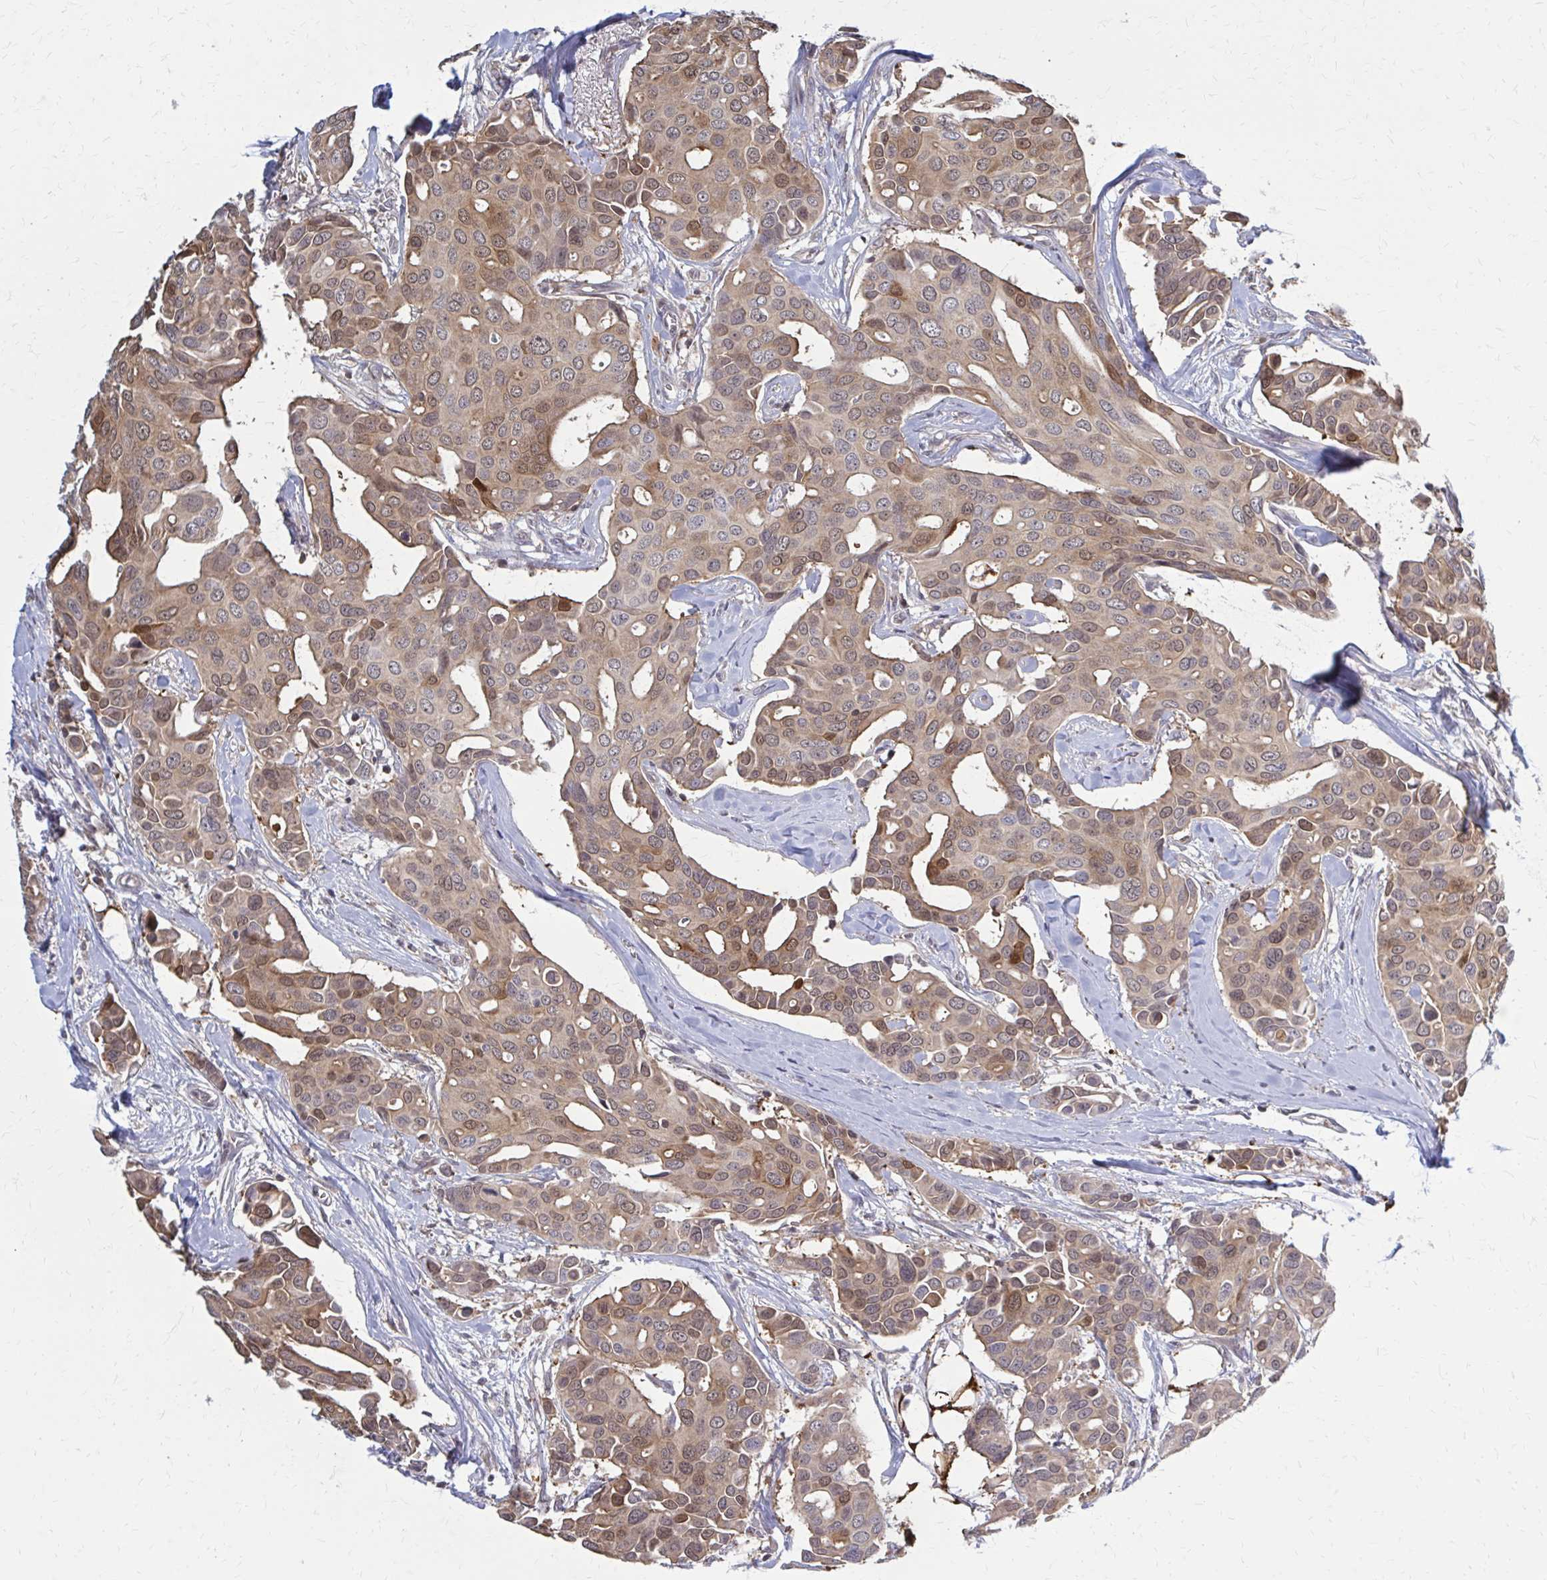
{"staining": {"intensity": "moderate", "quantity": ">75%", "location": "cytoplasmic/membranous"}, "tissue": "breast cancer", "cell_type": "Tumor cells", "image_type": "cancer", "snomed": [{"axis": "morphology", "description": "Duct carcinoma"}, {"axis": "topography", "description": "Breast"}], "caption": "A brown stain highlights moderate cytoplasmic/membranous expression of a protein in breast cancer tumor cells.", "gene": "DBI", "patient": {"sex": "female", "age": 54}}